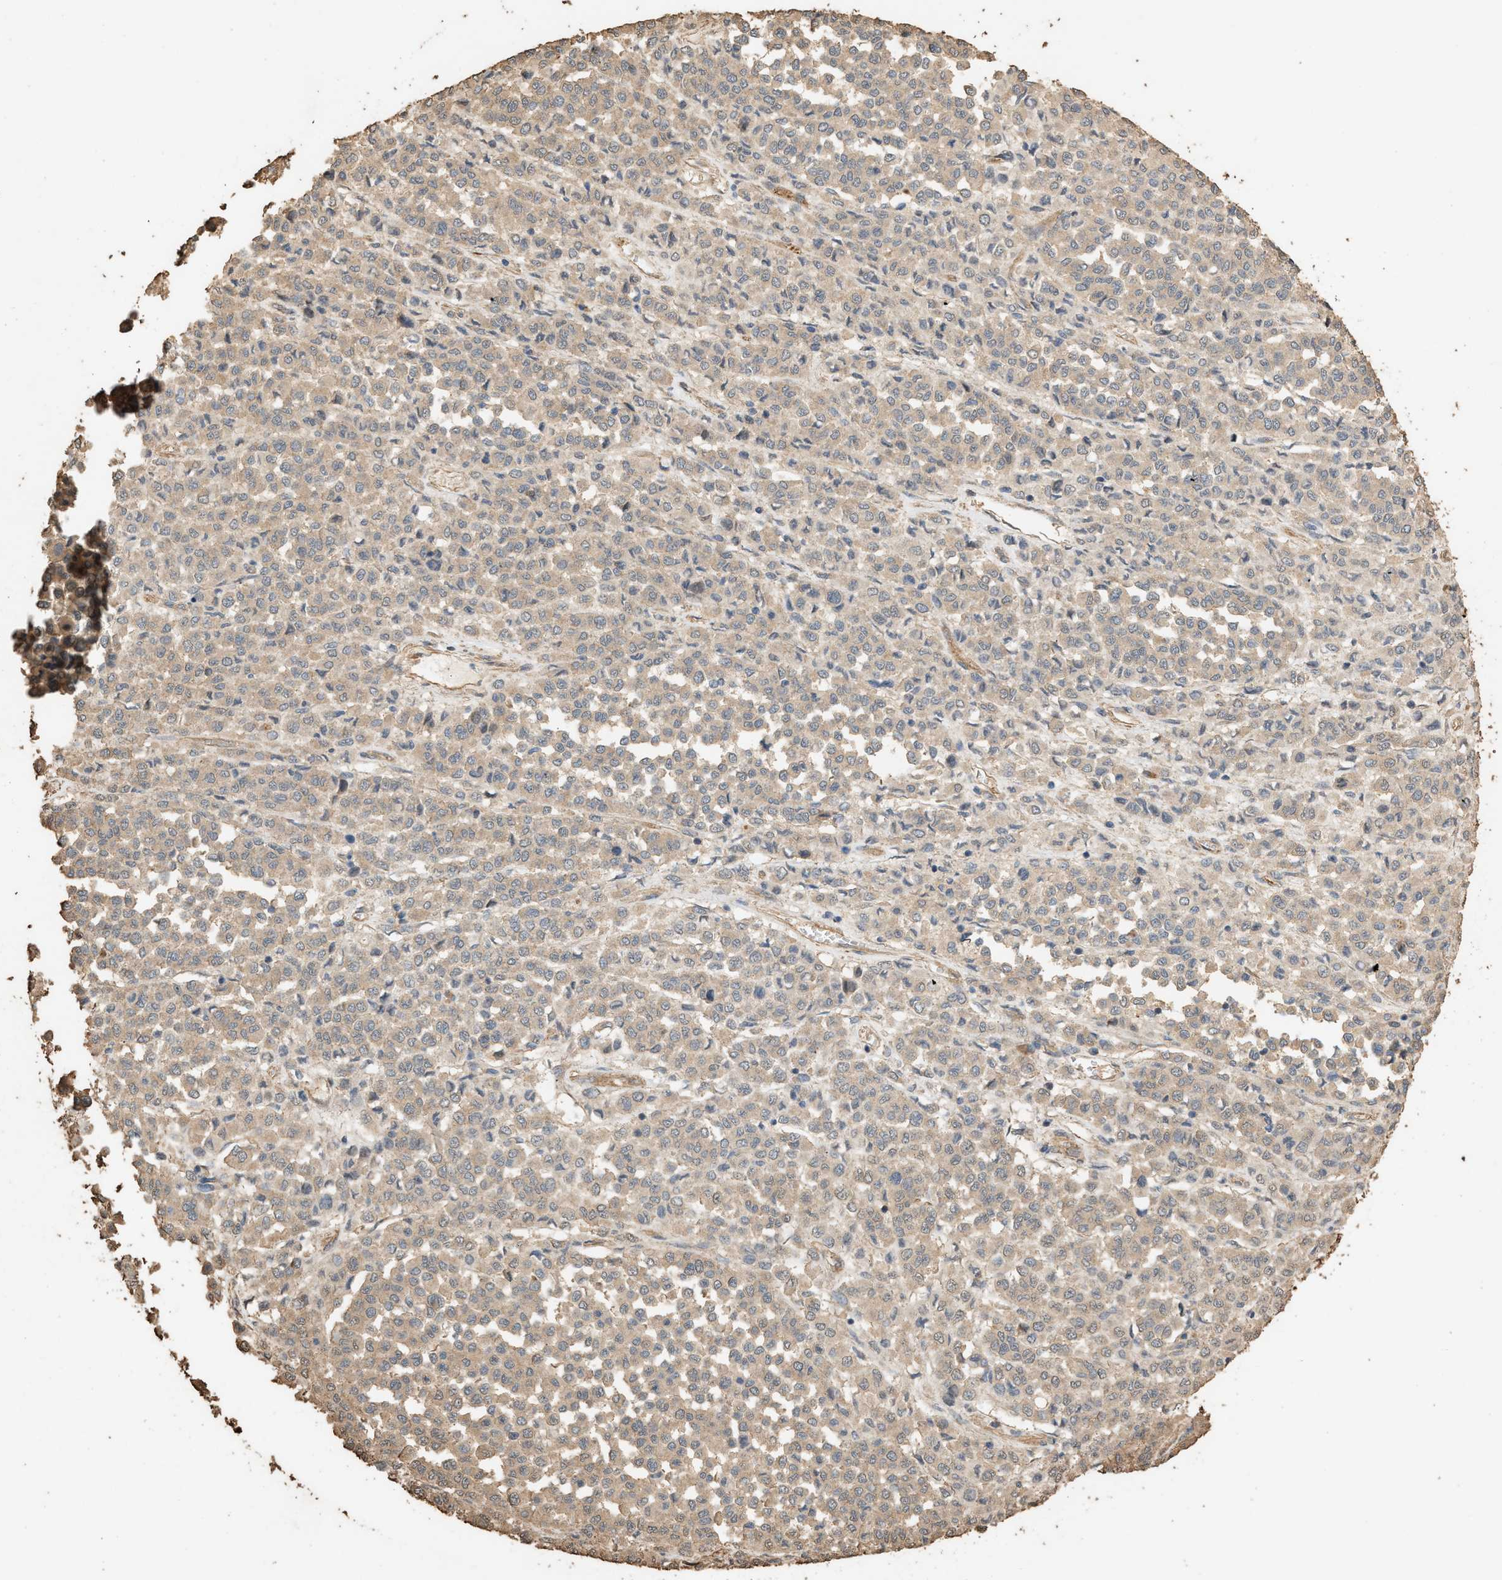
{"staining": {"intensity": "weak", "quantity": ">75%", "location": "cytoplasmic/membranous"}, "tissue": "melanoma", "cell_type": "Tumor cells", "image_type": "cancer", "snomed": [{"axis": "morphology", "description": "Malignant melanoma, Metastatic site"}, {"axis": "topography", "description": "Pancreas"}], "caption": "Malignant melanoma (metastatic site) stained for a protein (brown) displays weak cytoplasmic/membranous positive staining in approximately >75% of tumor cells.", "gene": "DCAF7", "patient": {"sex": "female", "age": 30}}